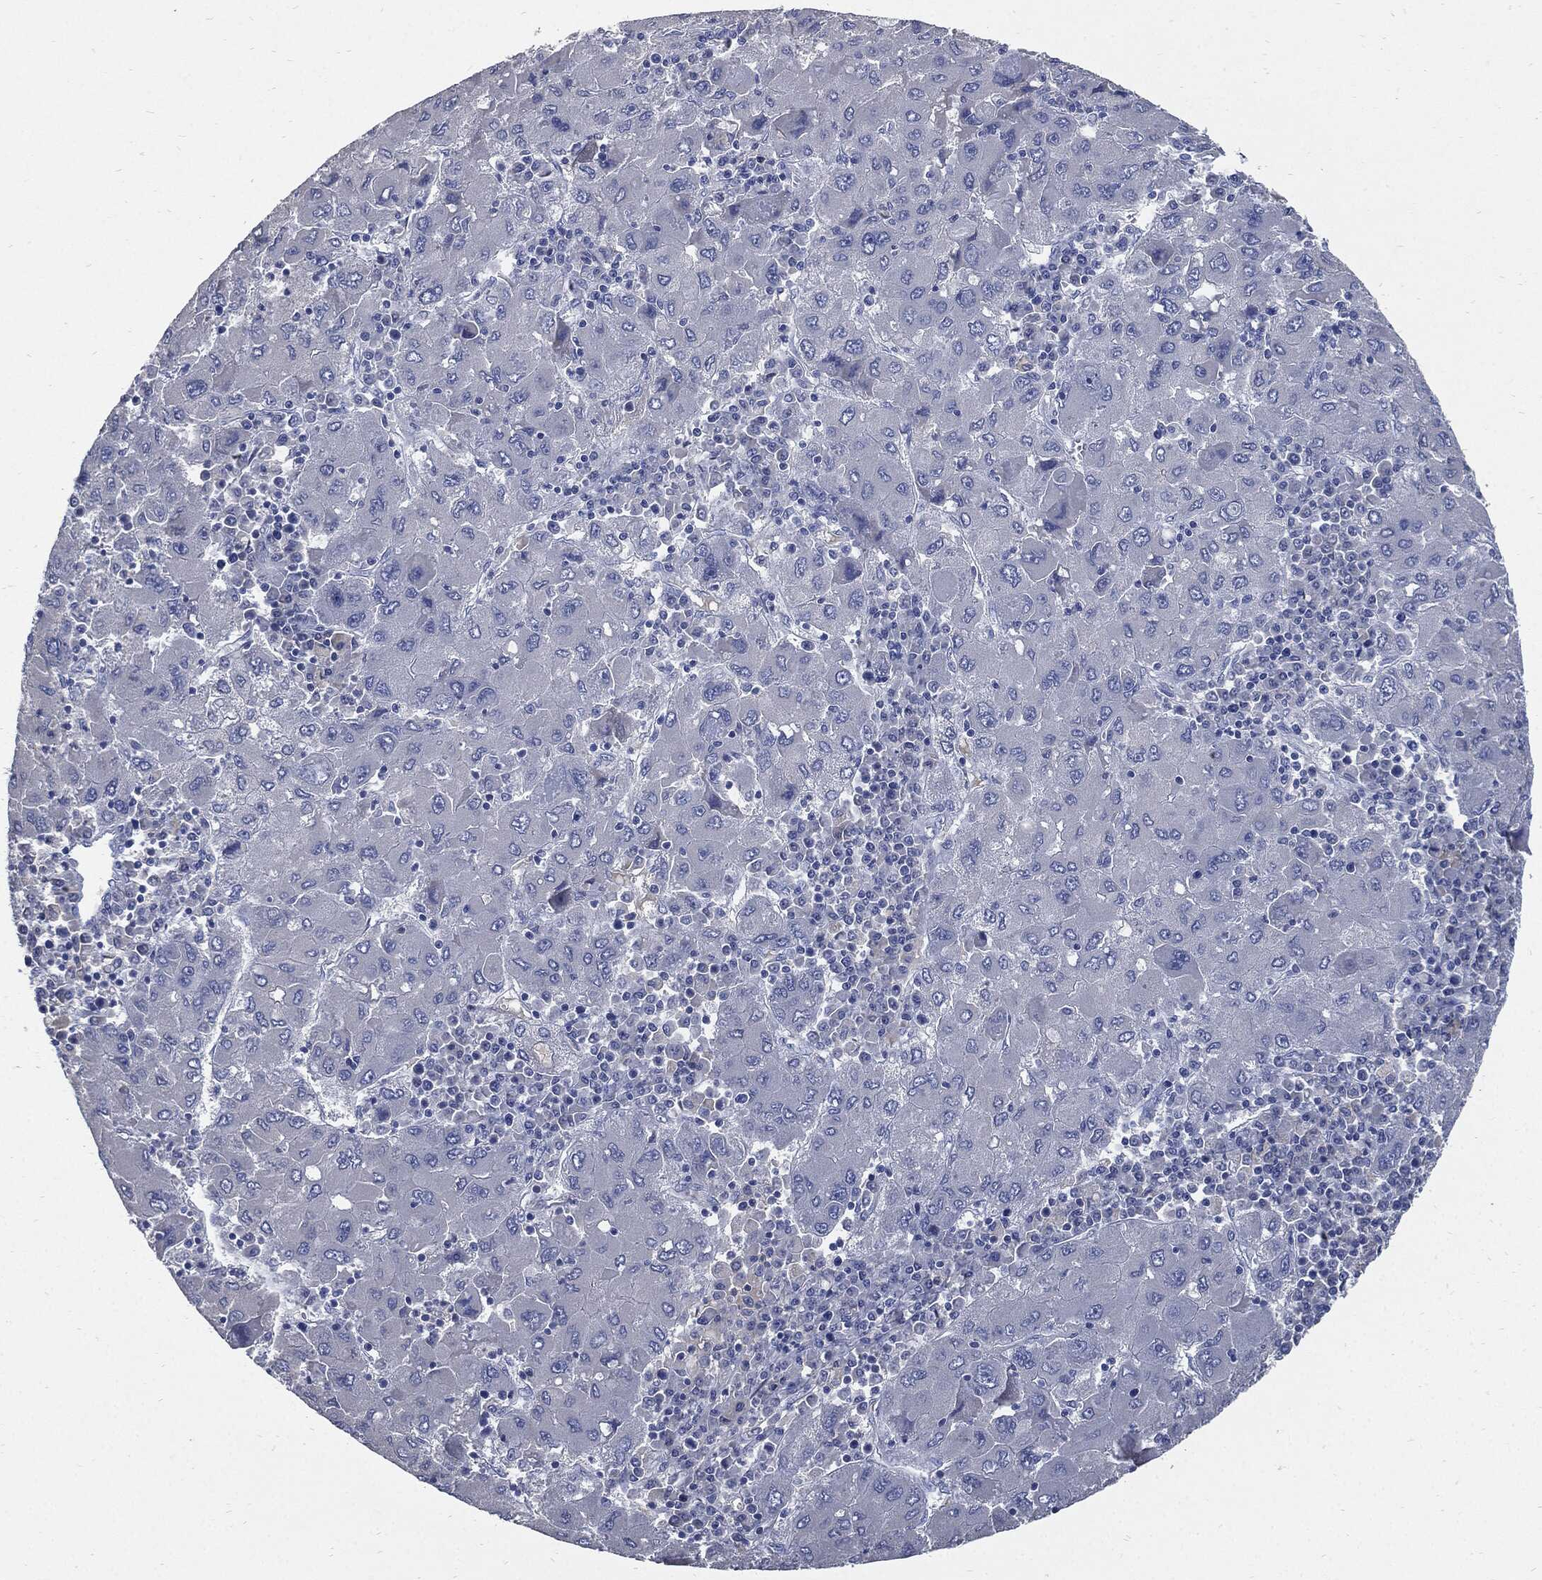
{"staining": {"intensity": "negative", "quantity": "none", "location": "none"}, "tissue": "liver cancer", "cell_type": "Tumor cells", "image_type": "cancer", "snomed": [{"axis": "morphology", "description": "Carcinoma, Hepatocellular, NOS"}, {"axis": "topography", "description": "Liver"}], "caption": "There is no significant expression in tumor cells of liver cancer (hepatocellular carcinoma). (Immunohistochemistry (ihc), brightfield microscopy, high magnification).", "gene": "CPE", "patient": {"sex": "male", "age": 75}}